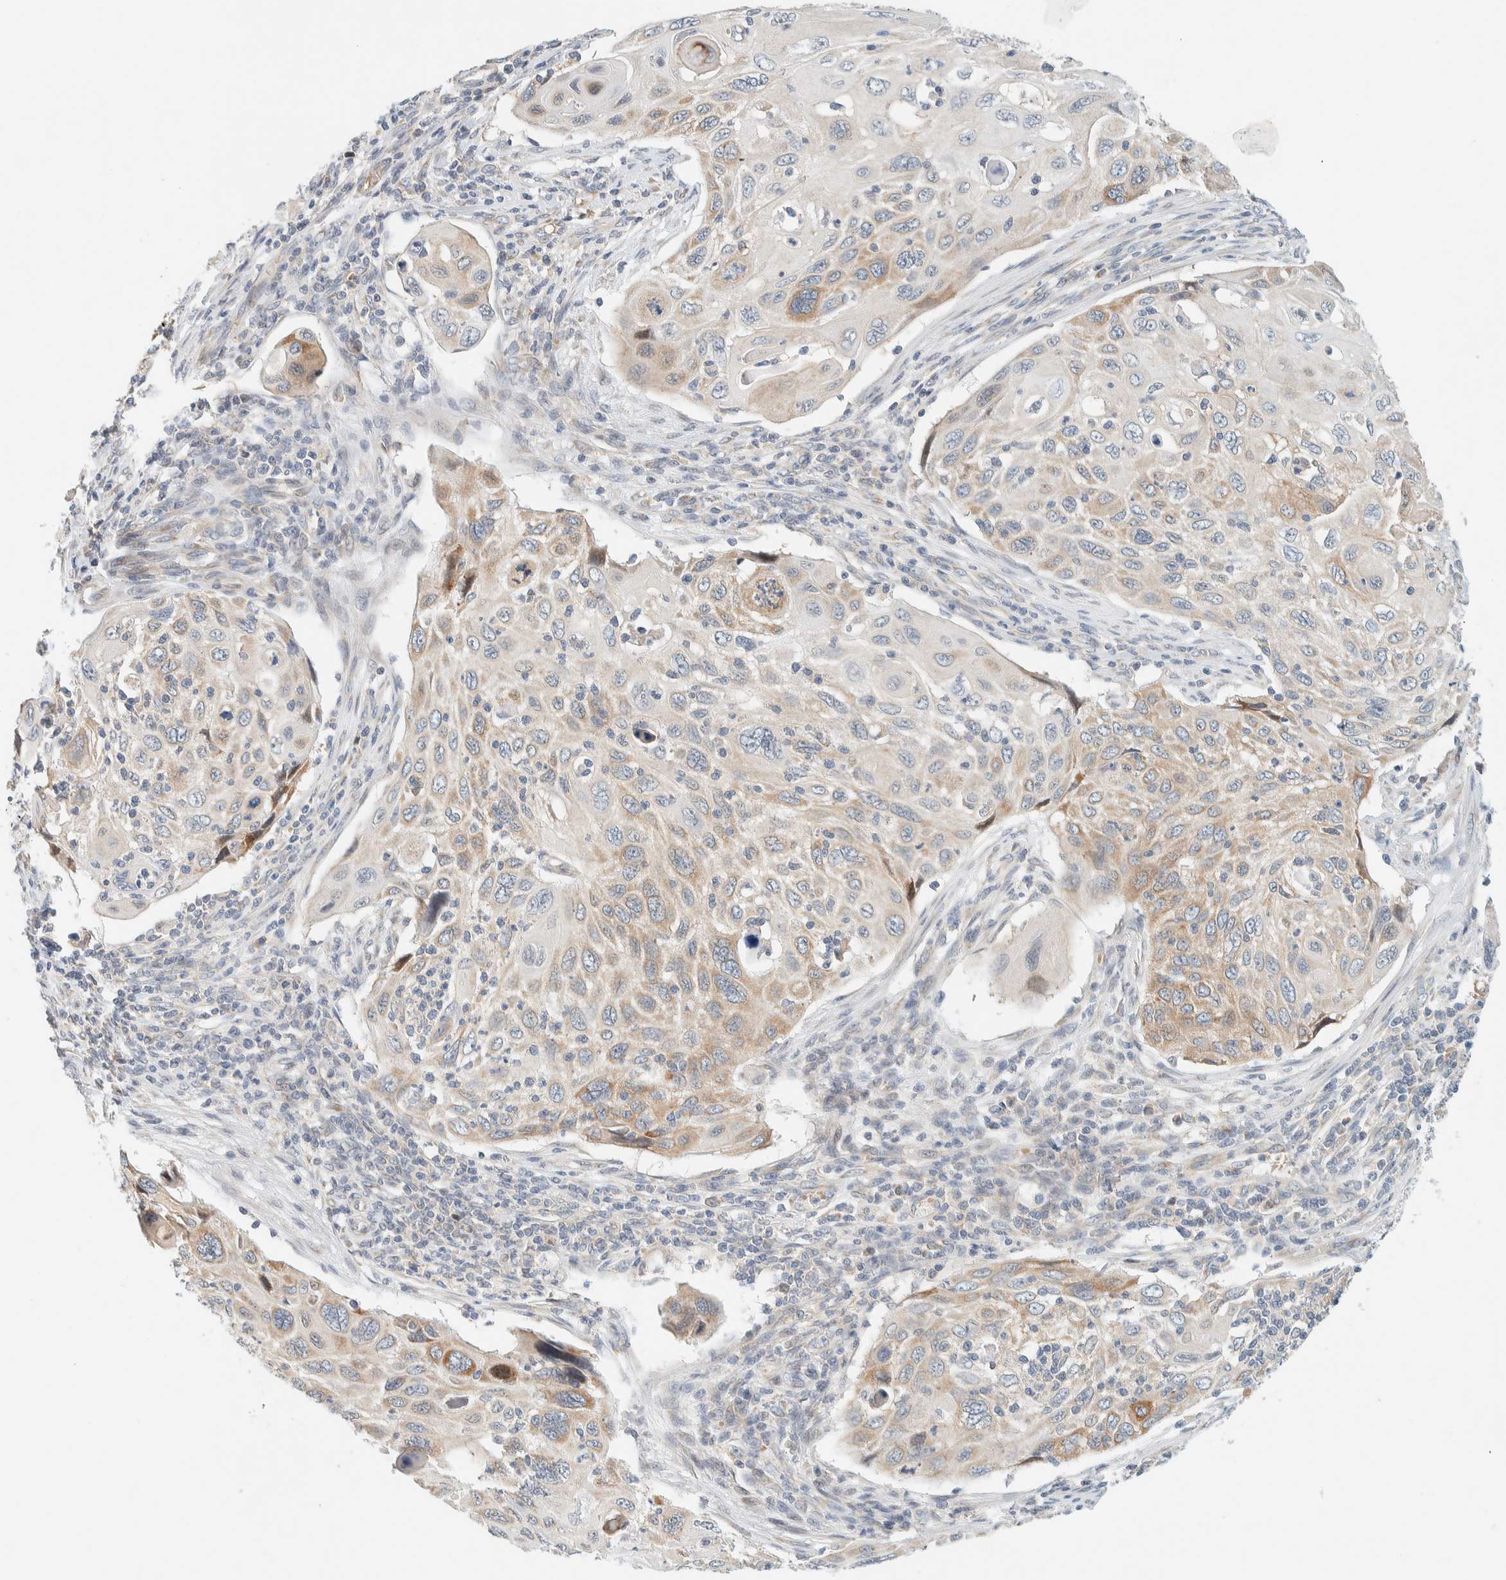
{"staining": {"intensity": "moderate", "quantity": "<25%", "location": "cytoplasmic/membranous"}, "tissue": "cervical cancer", "cell_type": "Tumor cells", "image_type": "cancer", "snomed": [{"axis": "morphology", "description": "Squamous cell carcinoma, NOS"}, {"axis": "topography", "description": "Cervix"}], "caption": "The image displays immunohistochemical staining of cervical cancer. There is moderate cytoplasmic/membranous expression is present in about <25% of tumor cells.", "gene": "SUMF2", "patient": {"sex": "female", "age": 70}}